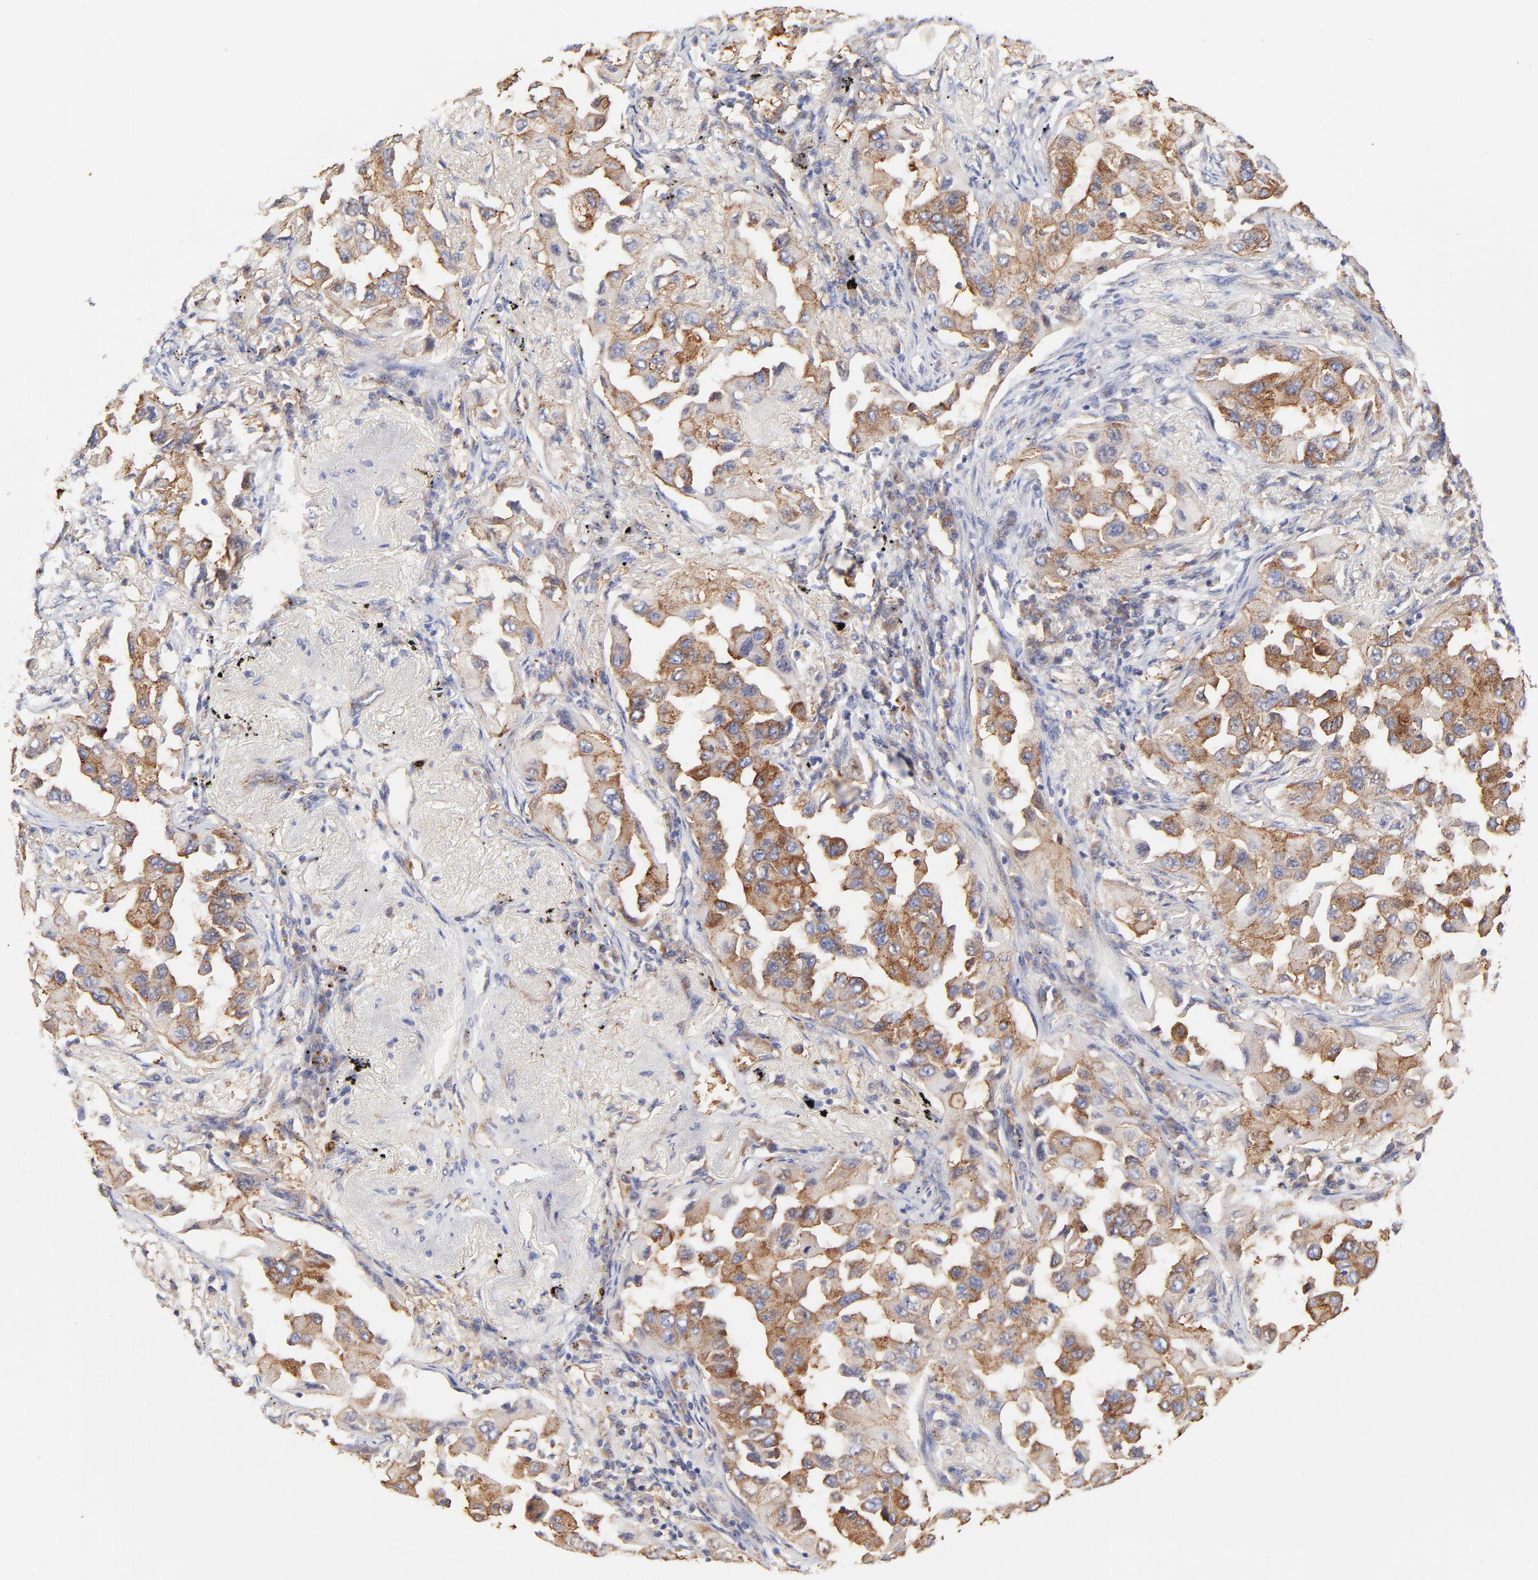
{"staining": {"intensity": "moderate", "quantity": ">75%", "location": "cytoplasmic/membranous"}, "tissue": "lung cancer", "cell_type": "Tumor cells", "image_type": "cancer", "snomed": [{"axis": "morphology", "description": "Adenocarcinoma, NOS"}, {"axis": "topography", "description": "Lung"}], "caption": "Tumor cells show moderate cytoplasmic/membranous positivity in about >75% of cells in lung adenocarcinoma.", "gene": "CD2AP", "patient": {"sex": "female", "age": 65}}